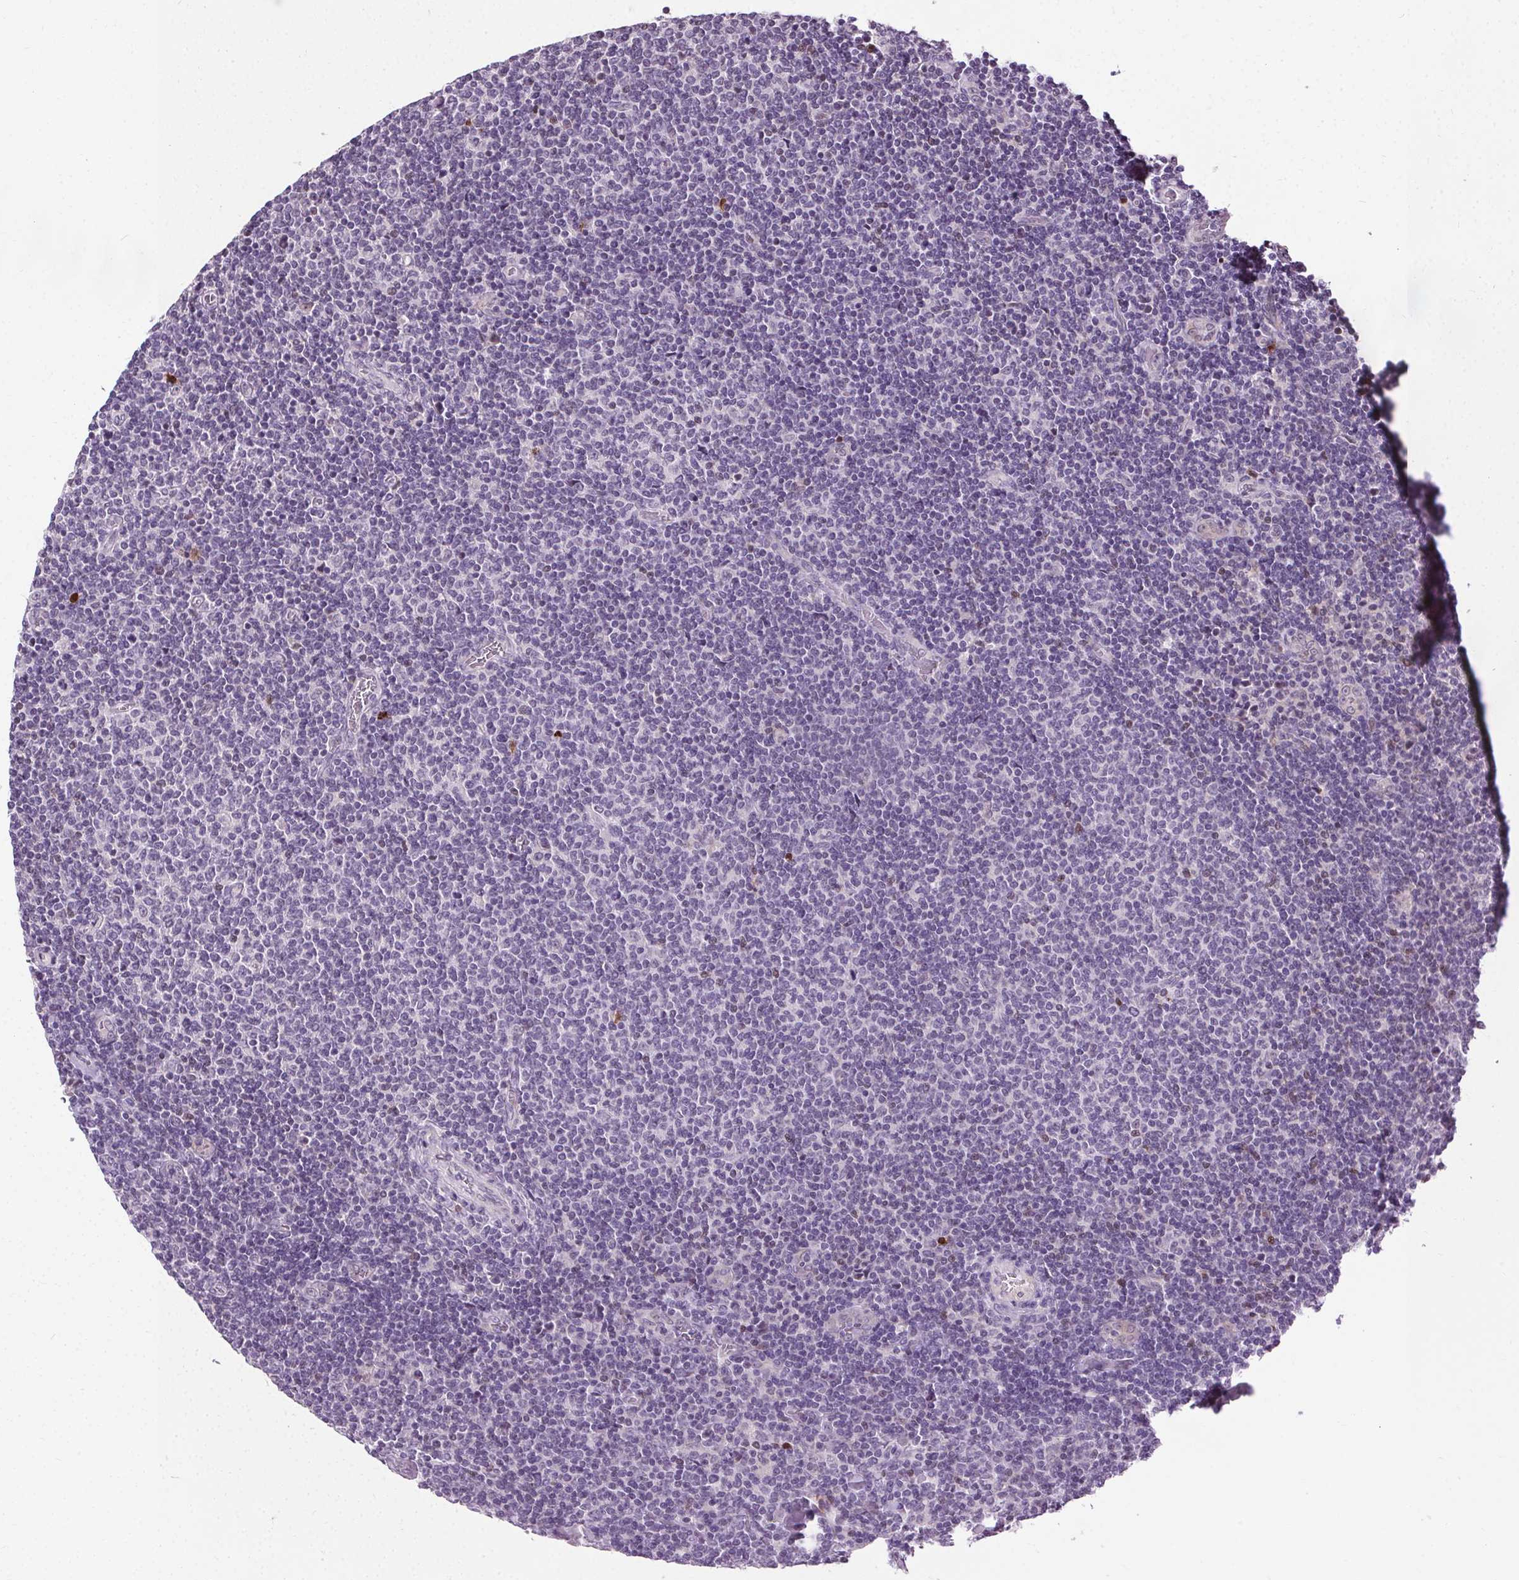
{"staining": {"intensity": "negative", "quantity": "none", "location": "none"}, "tissue": "lymphoma", "cell_type": "Tumor cells", "image_type": "cancer", "snomed": [{"axis": "morphology", "description": "Malignant lymphoma, non-Hodgkin's type, Low grade"}, {"axis": "topography", "description": "Lymph node"}], "caption": "Image shows no protein positivity in tumor cells of lymphoma tissue.", "gene": "CEBPA", "patient": {"sex": "male", "age": 52}}